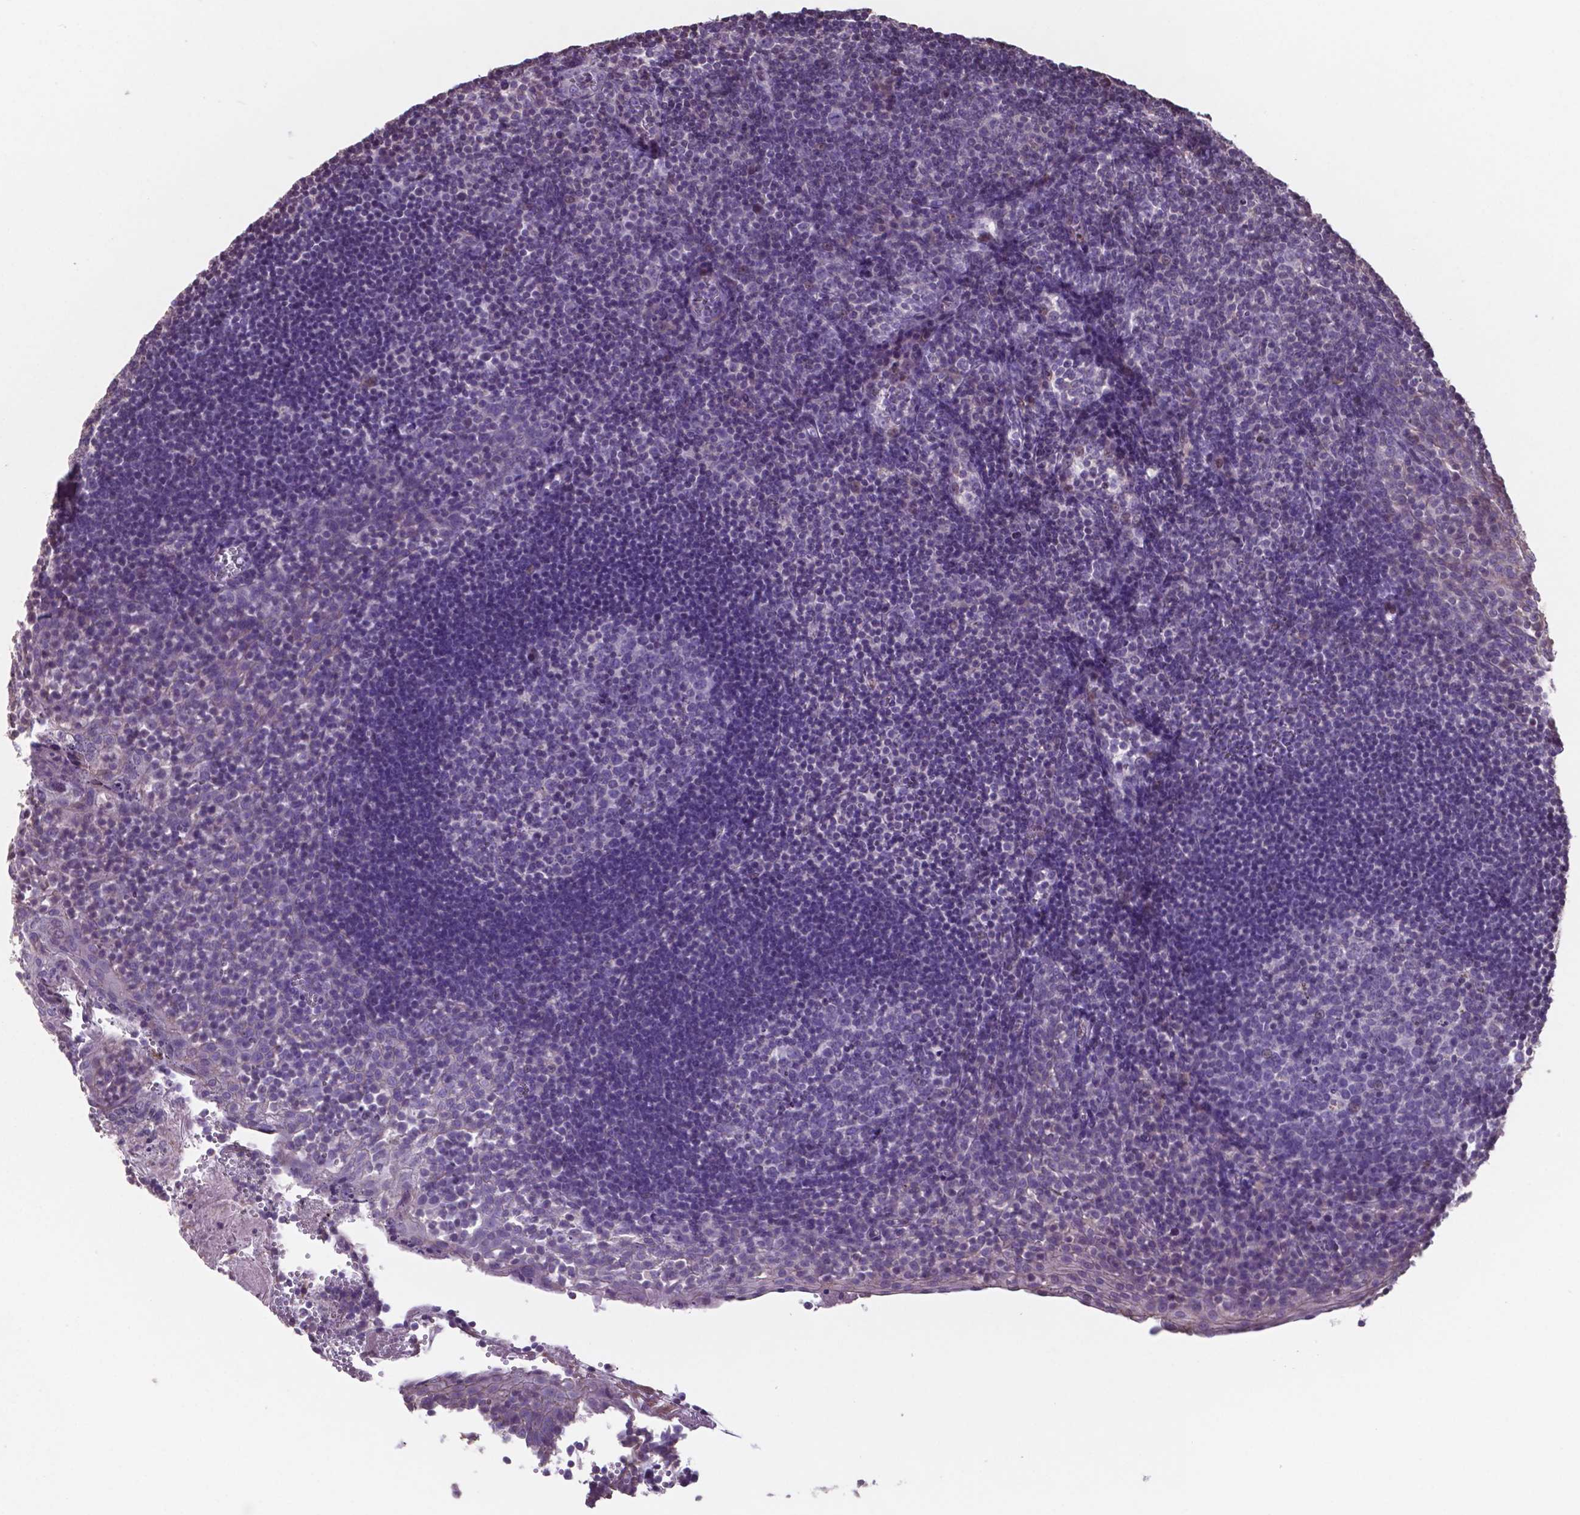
{"staining": {"intensity": "negative", "quantity": "none", "location": "none"}, "tissue": "lymph node", "cell_type": "Germinal center cells", "image_type": "normal", "snomed": [{"axis": "morphology", "description": "Normal tissue, NOS"}, {"axis": "topography", "description": "Lymph node"}], "caption": "Micrograph shows no protein expression in germinal center cells of unremarkable lymph node. (Immunohistochemistry, brightfield microscopy, high magnification).", "gene": "MLC1", "patient": {"sex": "female", "age": 21}}